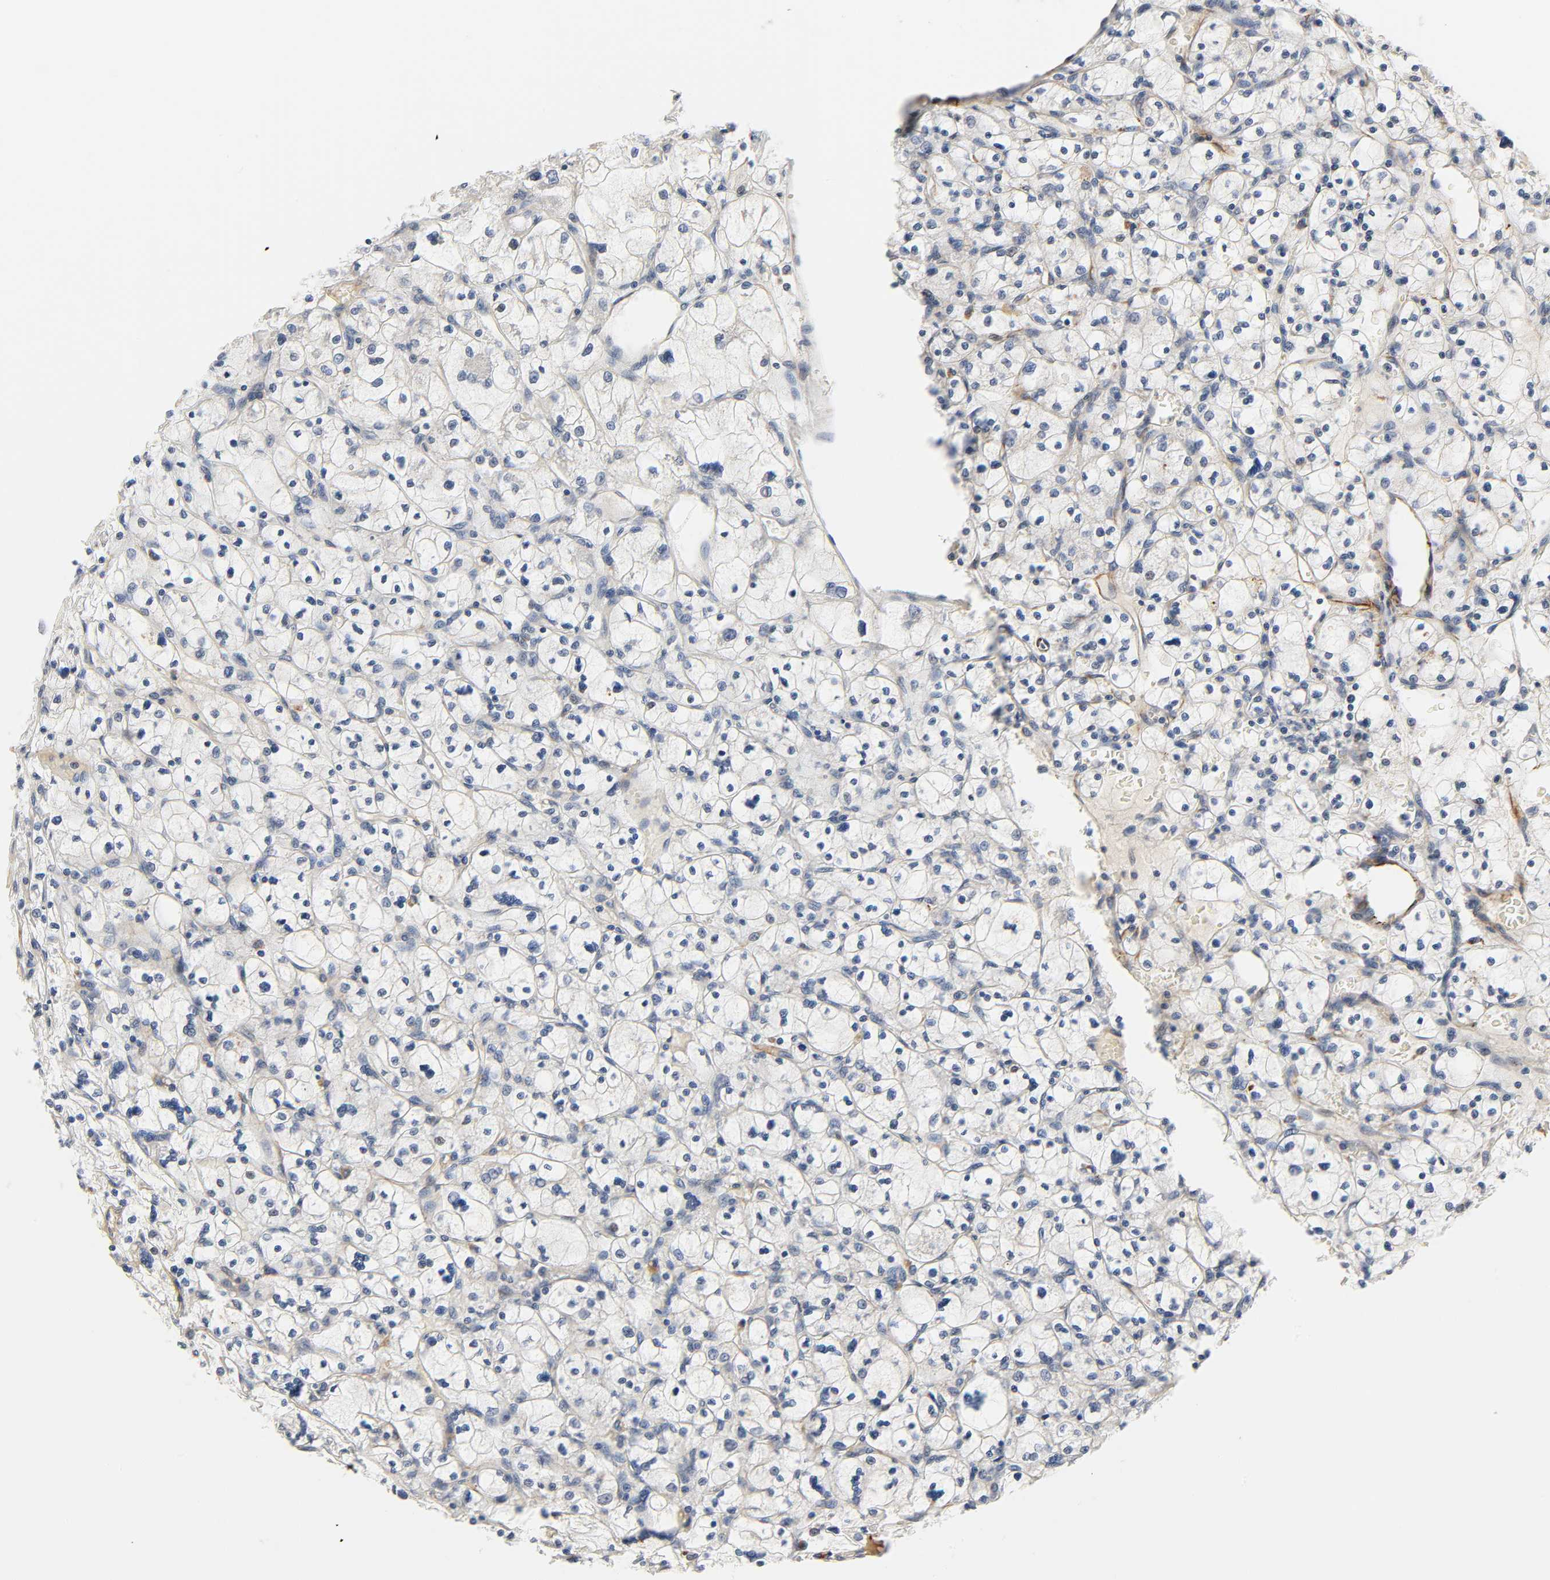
{"staining": {"intensity": "negative", "quantity": "none", "location": "none"}, "tissue": "renal cancer", "cell_type": "Tumor cells", "image_type": "cancer", "snomed": [{"axis": "morphology", "description": "Adenocarcinoma, NOS"}, {"axis": "topography", "description": "Kidney"}], "caption": "Renal cancer stained for a protein using immunohistochemistry shows no positivity tumor cells.", "gene": "REEP6", "patient": {"sex": "female", "age": 83}}